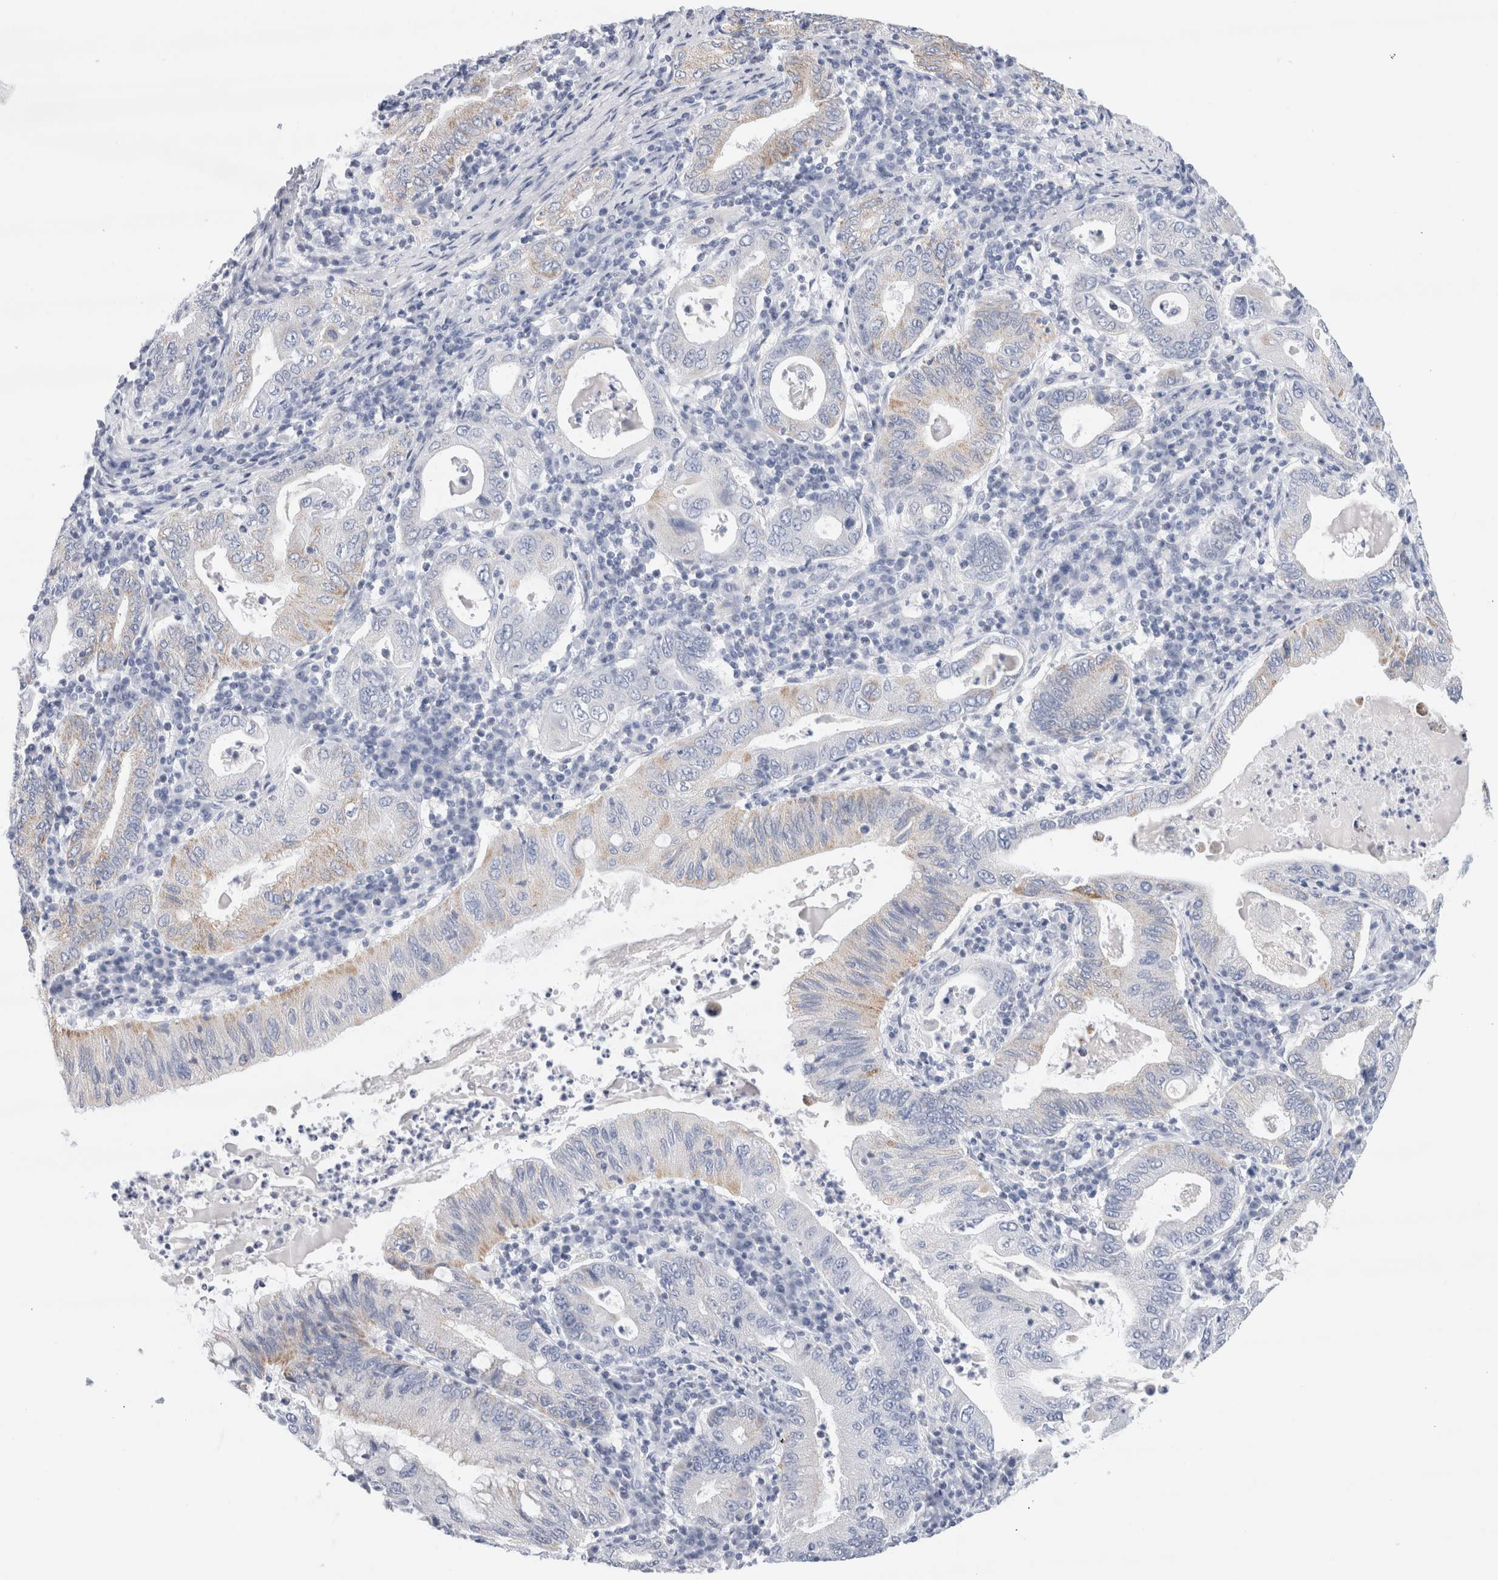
{"staining": {"intensity": "weak", "quantity": "<25%", "location": "cytoplasmic/membranous"}, "tissue": "stomach cancer", "cell_type": "Tumor cells", "image_type": "cancer", "snomed": [{"axis": "morphology", "description": "Normal tissue, NOS"}, {"axis": "morphology", "description": "Adenocarcinoma, NOS"}, {"axis": "topography", "description": "Esophagus"}, {"axis": "topography", "description": "Stomach, upper"}, {"axis": "topography", "description": "Peripheral nerve tissue"}], "caption": "DAB immunohistochemical staining of human stomach cancer demonstrates no significant positivity in tumor cells. (Immunohistochemistry, brightfield microscopy, high magnification).", "gene": "ECHDC2", "patient": {"sex": "male", "age": 62}}